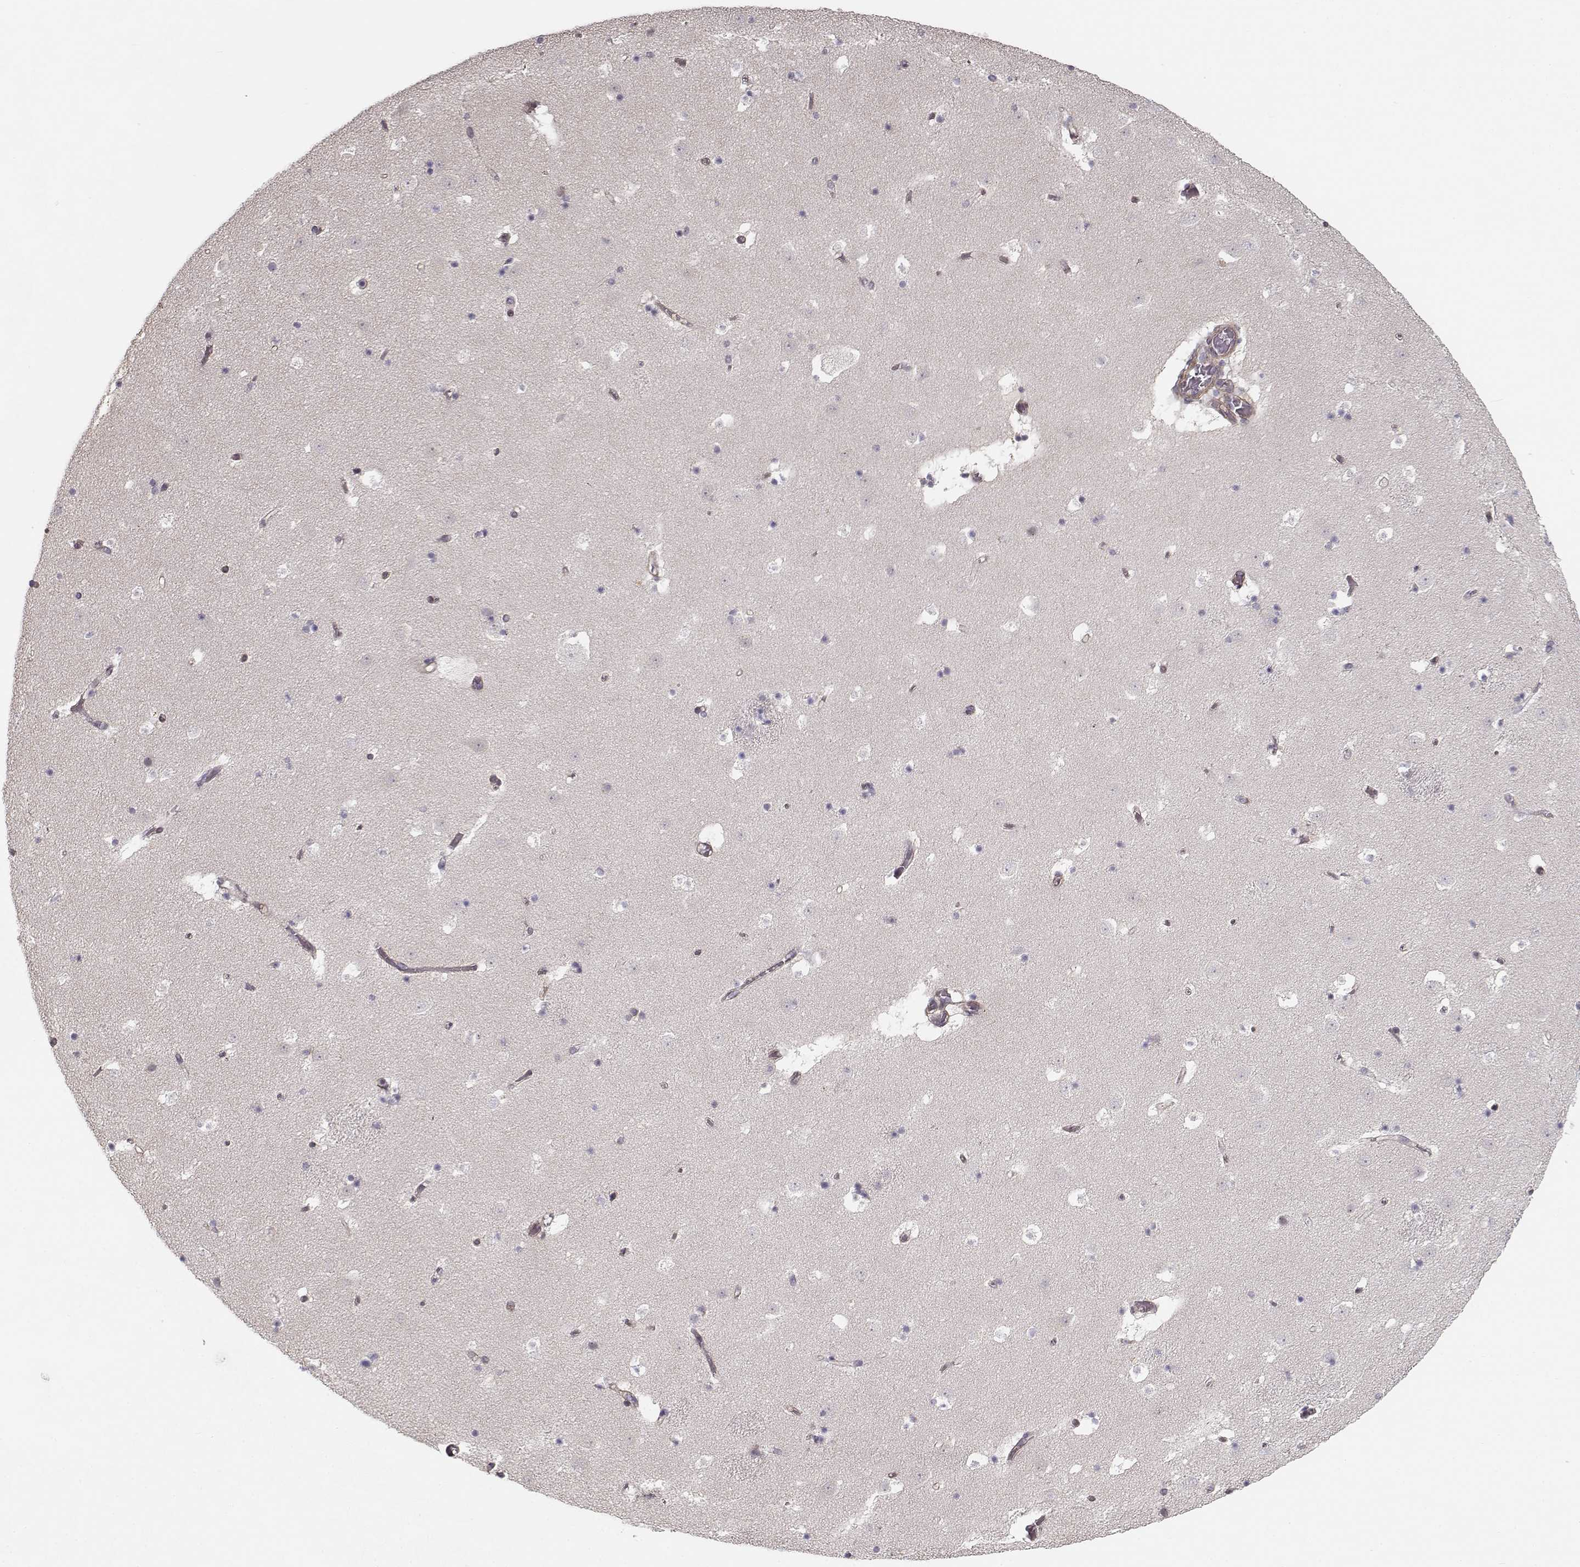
{"staining": {"intensity": "negative", "quantity": "none", "location": "none"}, "tissue": "caudate", "cell_type": "Glial cells", "image_type": "normal", "snomed": [{"axis": "morphology", "description": "Normal tissue, NOS"}, {"axis": "topography", "description": "Lateral ventricle wall"}], "caption": "IHC of normal caudate exhibits no staining in glial cells. The staining was performed using DAB to visualize the protein expression in brown, while the nuclei were stained in blue with hematoxylin (Magnification: 20x).", "gene": "RGS9BP", "patient": {"sex": "female", "age": 42}}